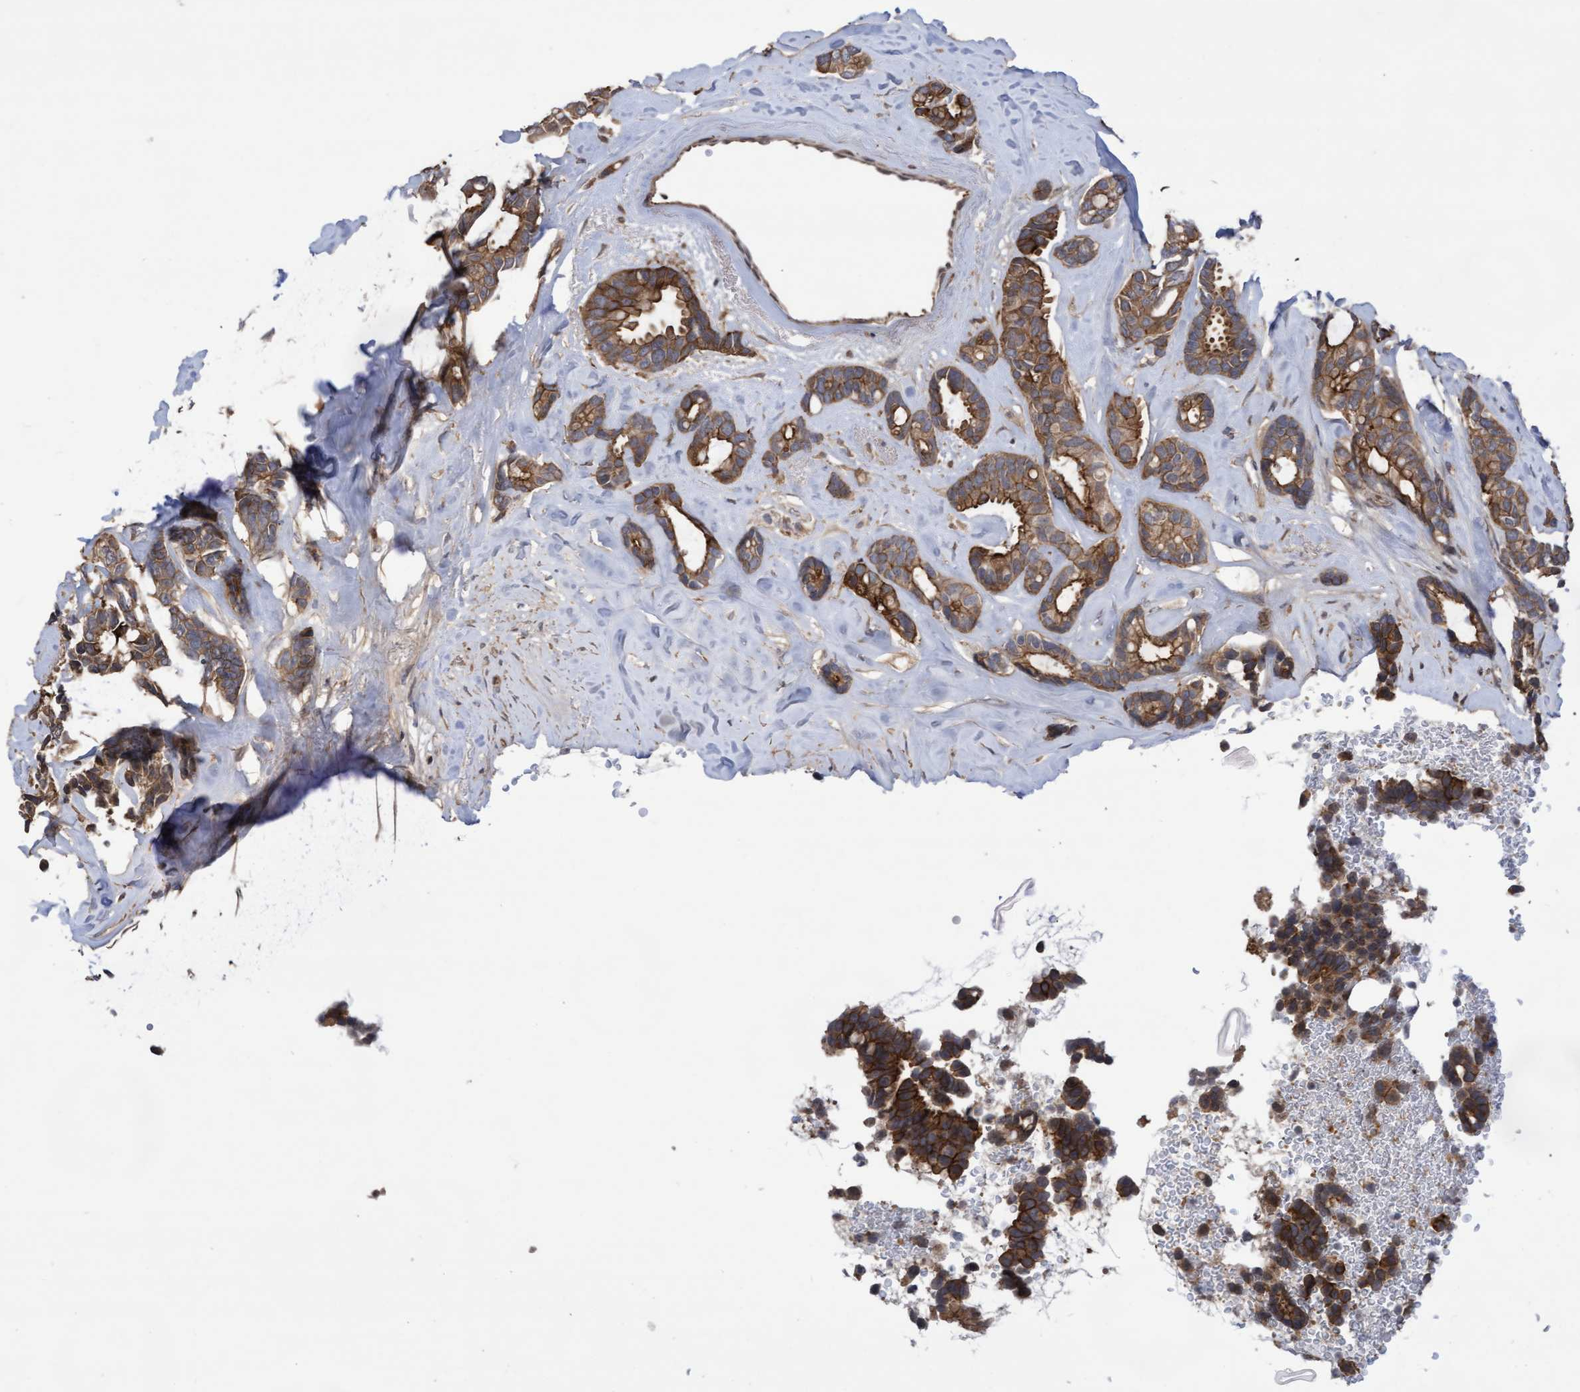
{"staining": {"intensity": "moderate", "quantity": ">75%", "location": "cytoplasmic/membranous"}, "tissue": "breast cancer", "cell_type": "Tumor cells", "image_type": "cancer", "snomed": [{"axis": "morphology", "description": "Duct carcinoma"}, {"axis": "topography", "description": "Breast"}], "caption": "Human breast cancer stained for a protein (brown) demonstrates moderate cytoplasmic/membranous positive expression in about >75% of tumor cells.", "gene": "COBL", "patient": {"sex": "female", "age": 87}}